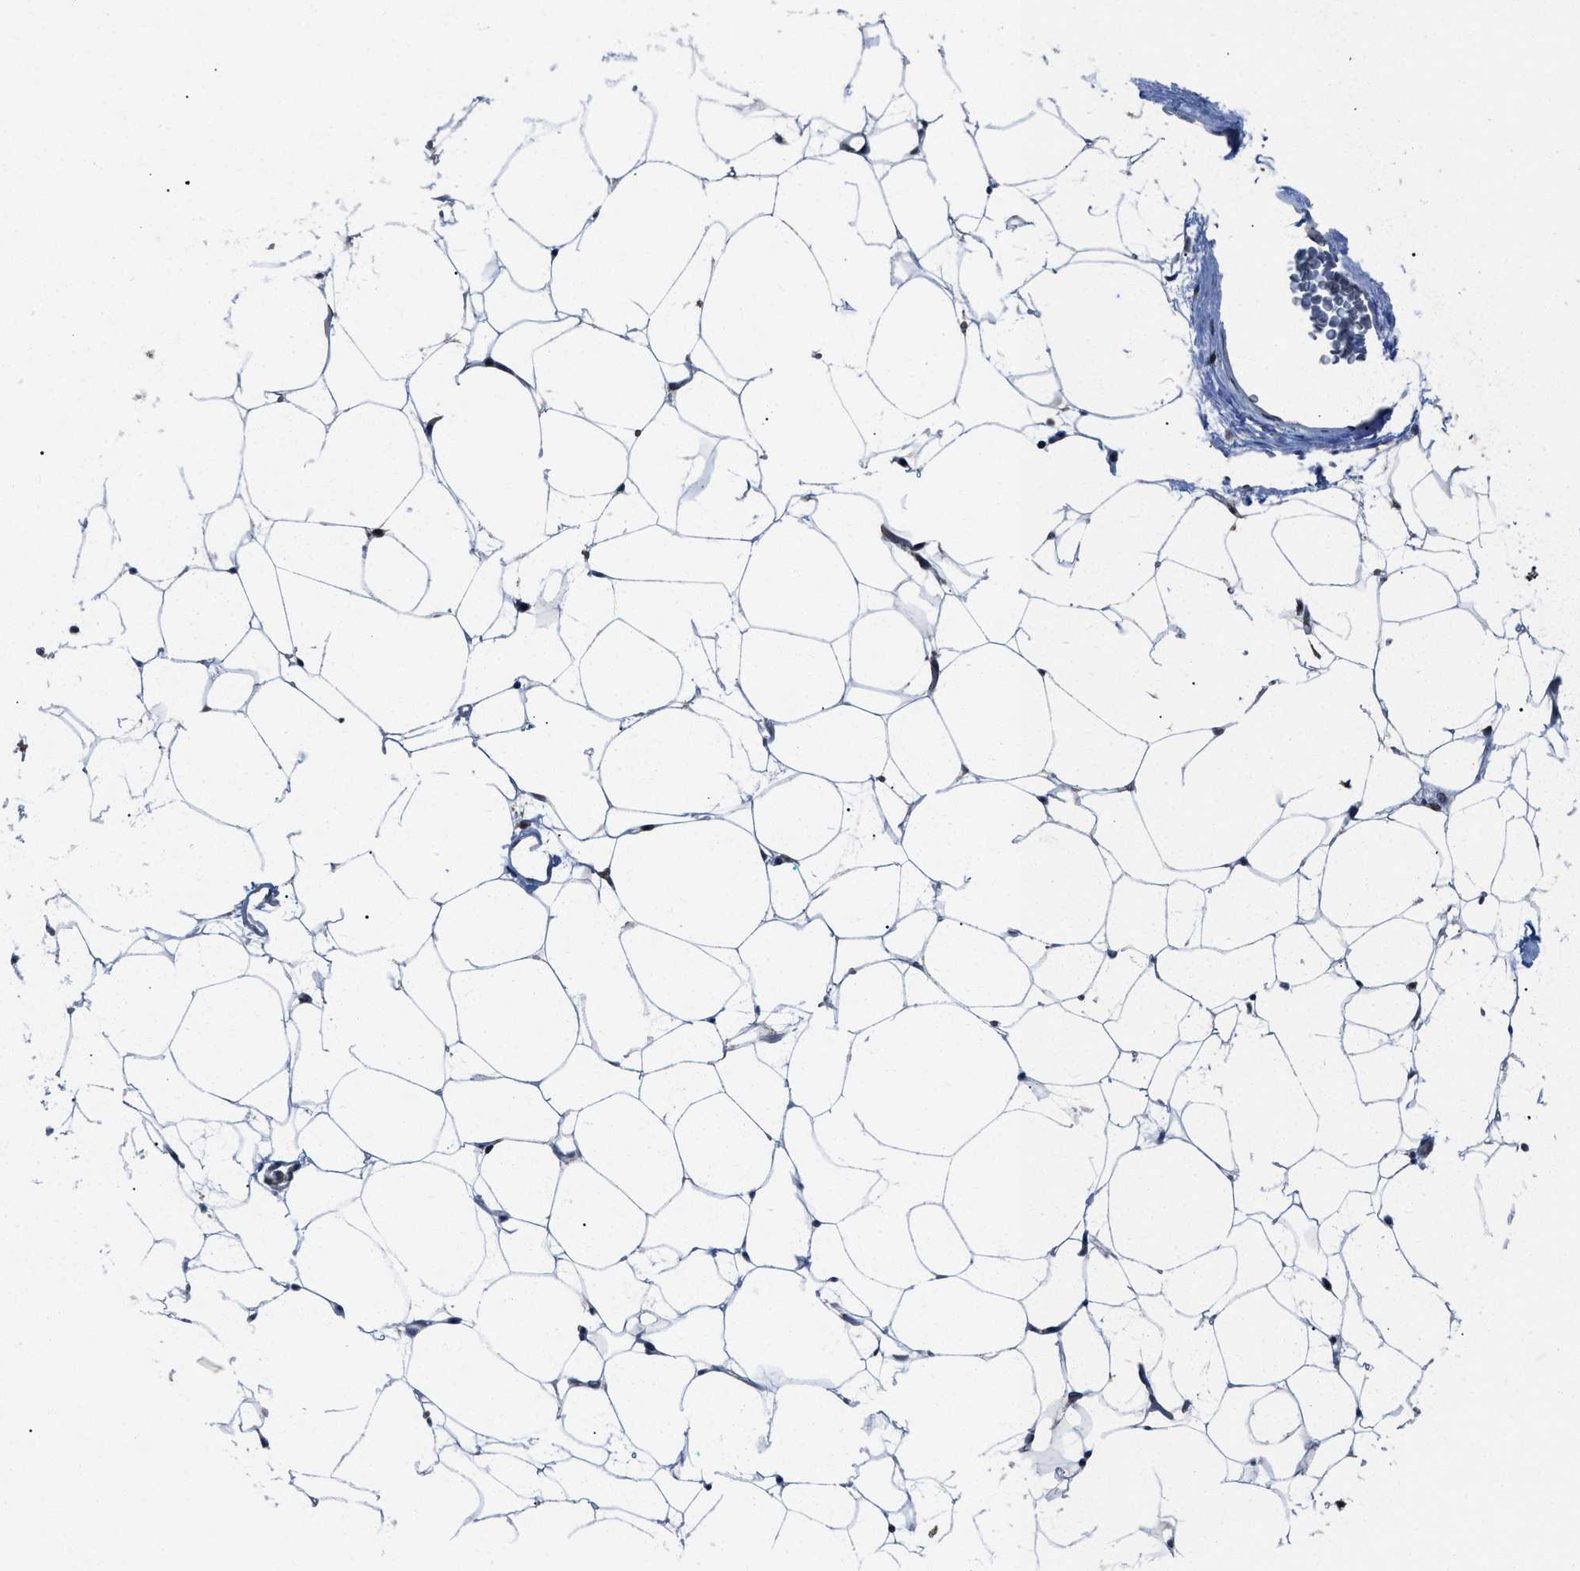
{"staining": {"intensity": "negative", "quantity": "none", "location": "none"}, "tissue": "adipose tissue", "cell_type": "Adipocytes", "image_type": "normal", "snomed": [{"axis": "morphology", "description": "Normal tissue, NOS"}, {"axis": "topography", "description": "Breast"}, {"axis": "topography", "description": "Soft tissue"}], "caption": "This is a photomicrograph of immunohistochemistry (IHC) staining of normal adipose tissue, which shows no expression in adipocytes. (IHC, brightfield microscopy, high magnification).", "gene": "AGO2", "patient": {"sex": "female", "age": 75}}